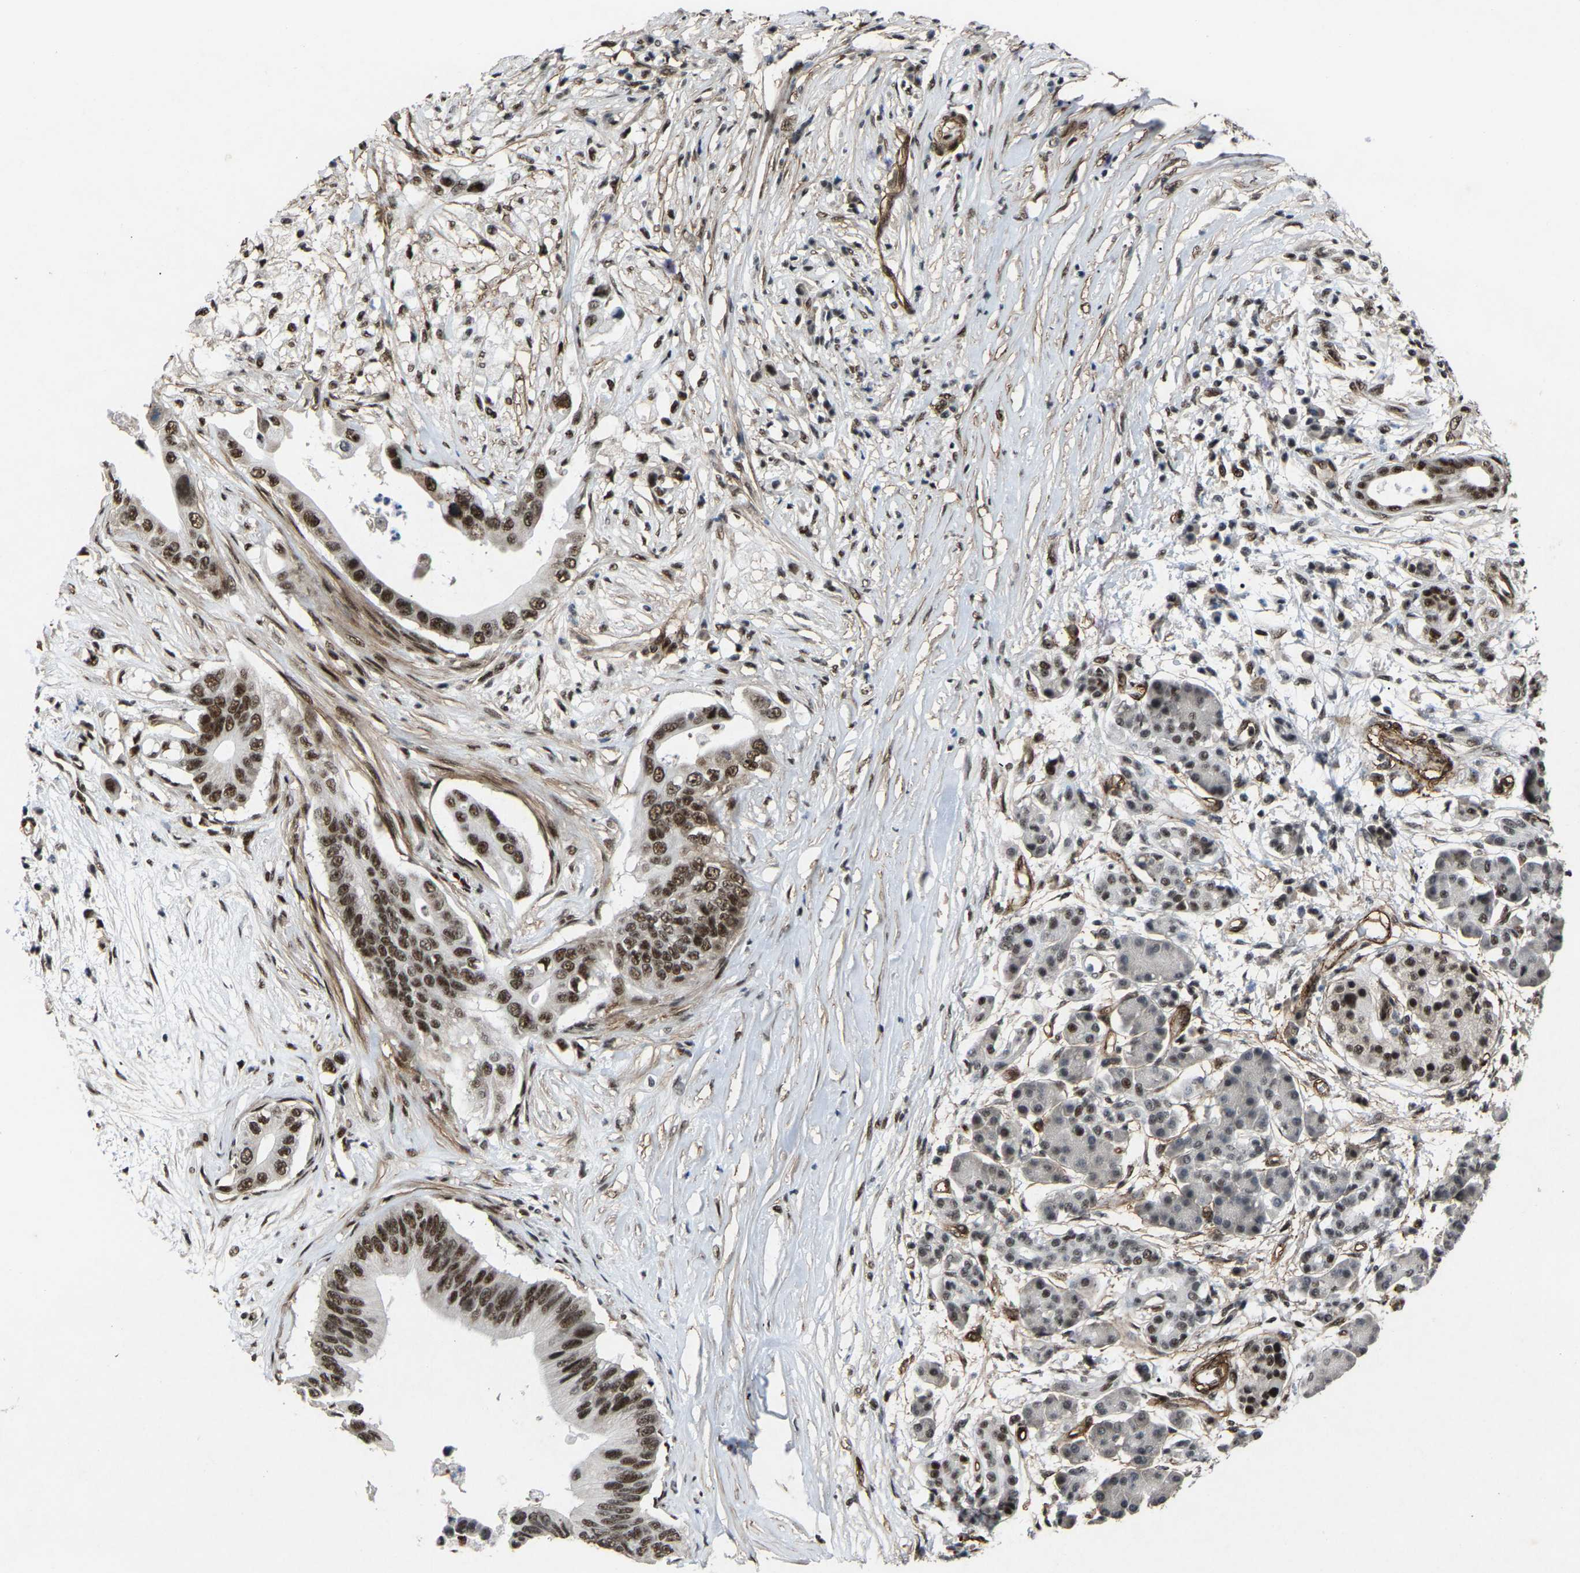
{"staining": {"intensity": "moderate", "quantity": ">75%", "location": "nuclear"}, "tissue": "pancreatic cancer", "cell_type": "Tumor cells", "image_type": "cancer", "snomed": [{"axis": "morphology", "description": "Adenocarcinoma, NOS"}, {"axis": "topography", "description": "Pancreas"}], "caption": "Human adenocarcinoma (pancreatic) stained for a protein (brown) demonstrates moderate nuclear positive expression in approximately >75% of tumor cells.", "gene": "DDX5", "patient": {"sex": "male", "age": 77}}